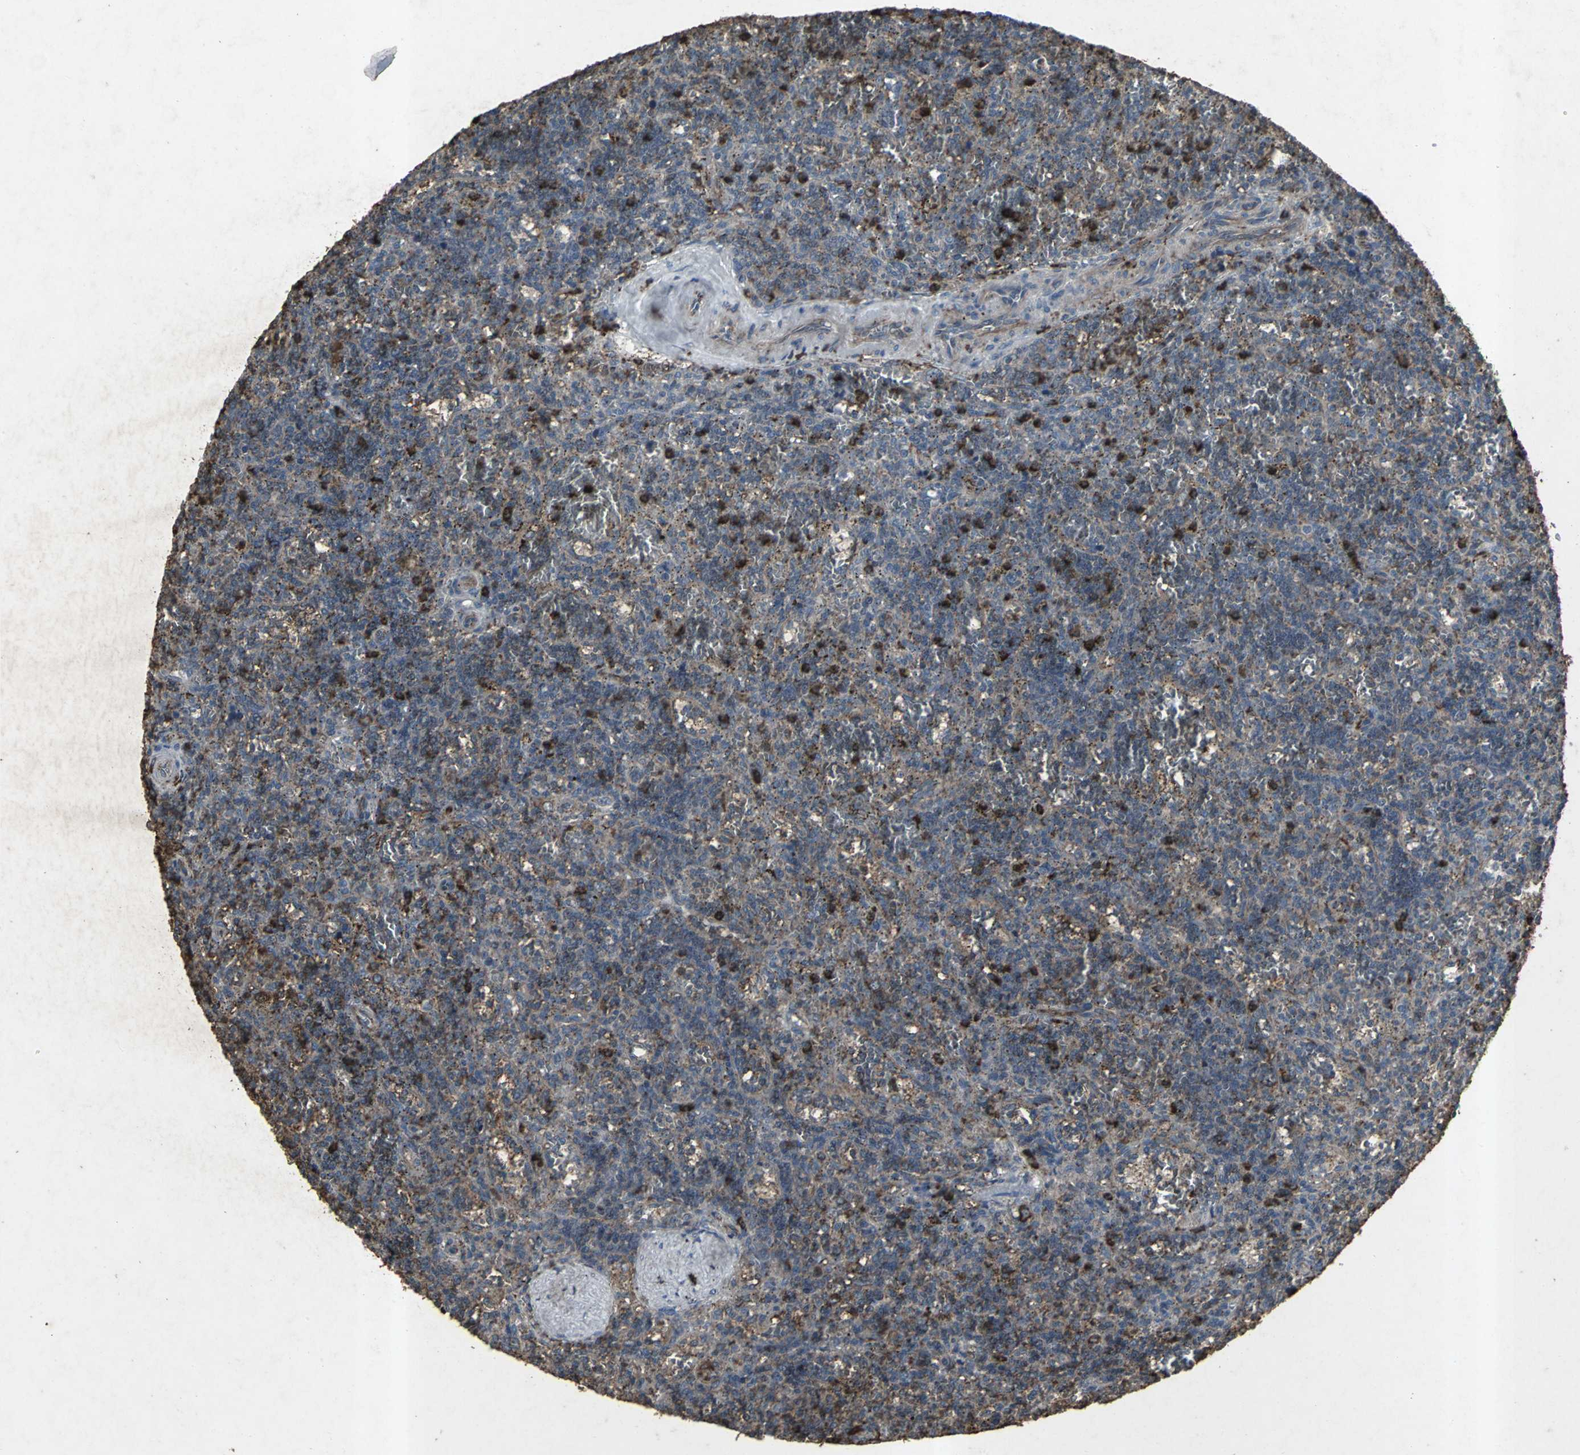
{"staining": {"intensity": "moderate", "quantity": "25%-75%", "location": "cytoplasmic/membranous"}, "tissue": "lymphoma", "cell_type": "Tumor cells", "image_type": "cancer", "snomed": [{"axis": "morphology", "description": "Malignant lymphoma, non-Hodgkin's type, Low grade"}, {"axis": "topography", "description": "Spleen"}], "caption": "IHC (DAB (3,3'-diaminobenzidine)) staining of lymphoma exhibits moderate cytoplasmic/membranous protein staining in about 25%-75% of tumor cells. (DAB (3,3'-diaminobenzidine) IHC, brown staining for protein, blue staining for nuclei).", "gene": "CCR9", "patient": {"sex": "male", "age": 73}}